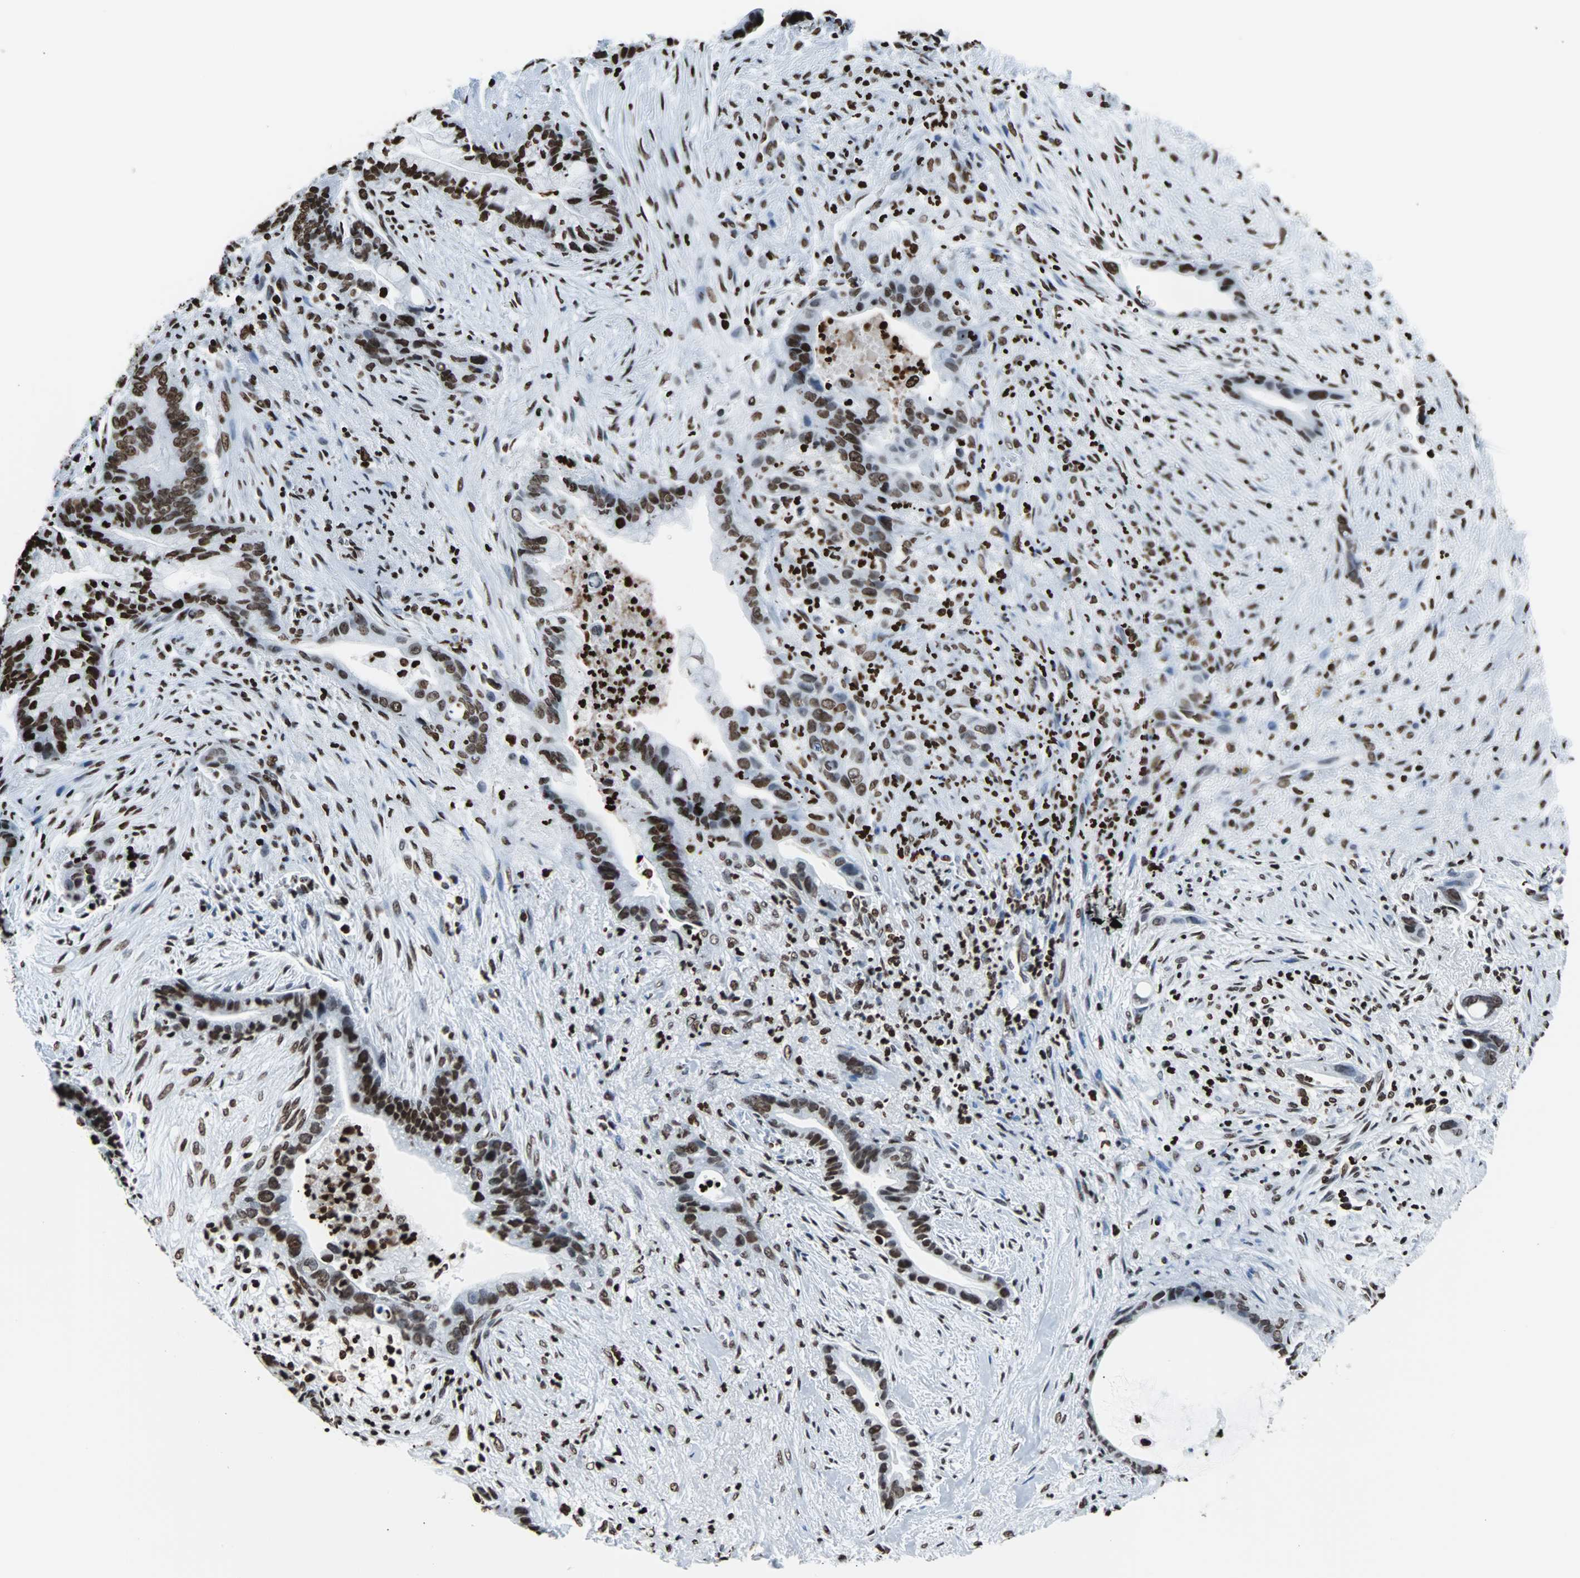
{"staining": {"intensity": "strong", "quantity": ">75%", "location": "nuclear"}, "tissue": "liver cancer", "cell_type": "Tumor cells", "image_type": "cancer", "snomed": [{"axis": "morphology", "description": "Cholangiocarcinoma"}, {"axis": "topography", "description": "Liver"}], "caption": "Immunohistochemical staining of liver cholangiocarcinoma reveals high levels of strong nuclear positivity in about >75% of tumor cells.", "gene": "H2BC18", "patient": {"sex": "female", "age": 55}}